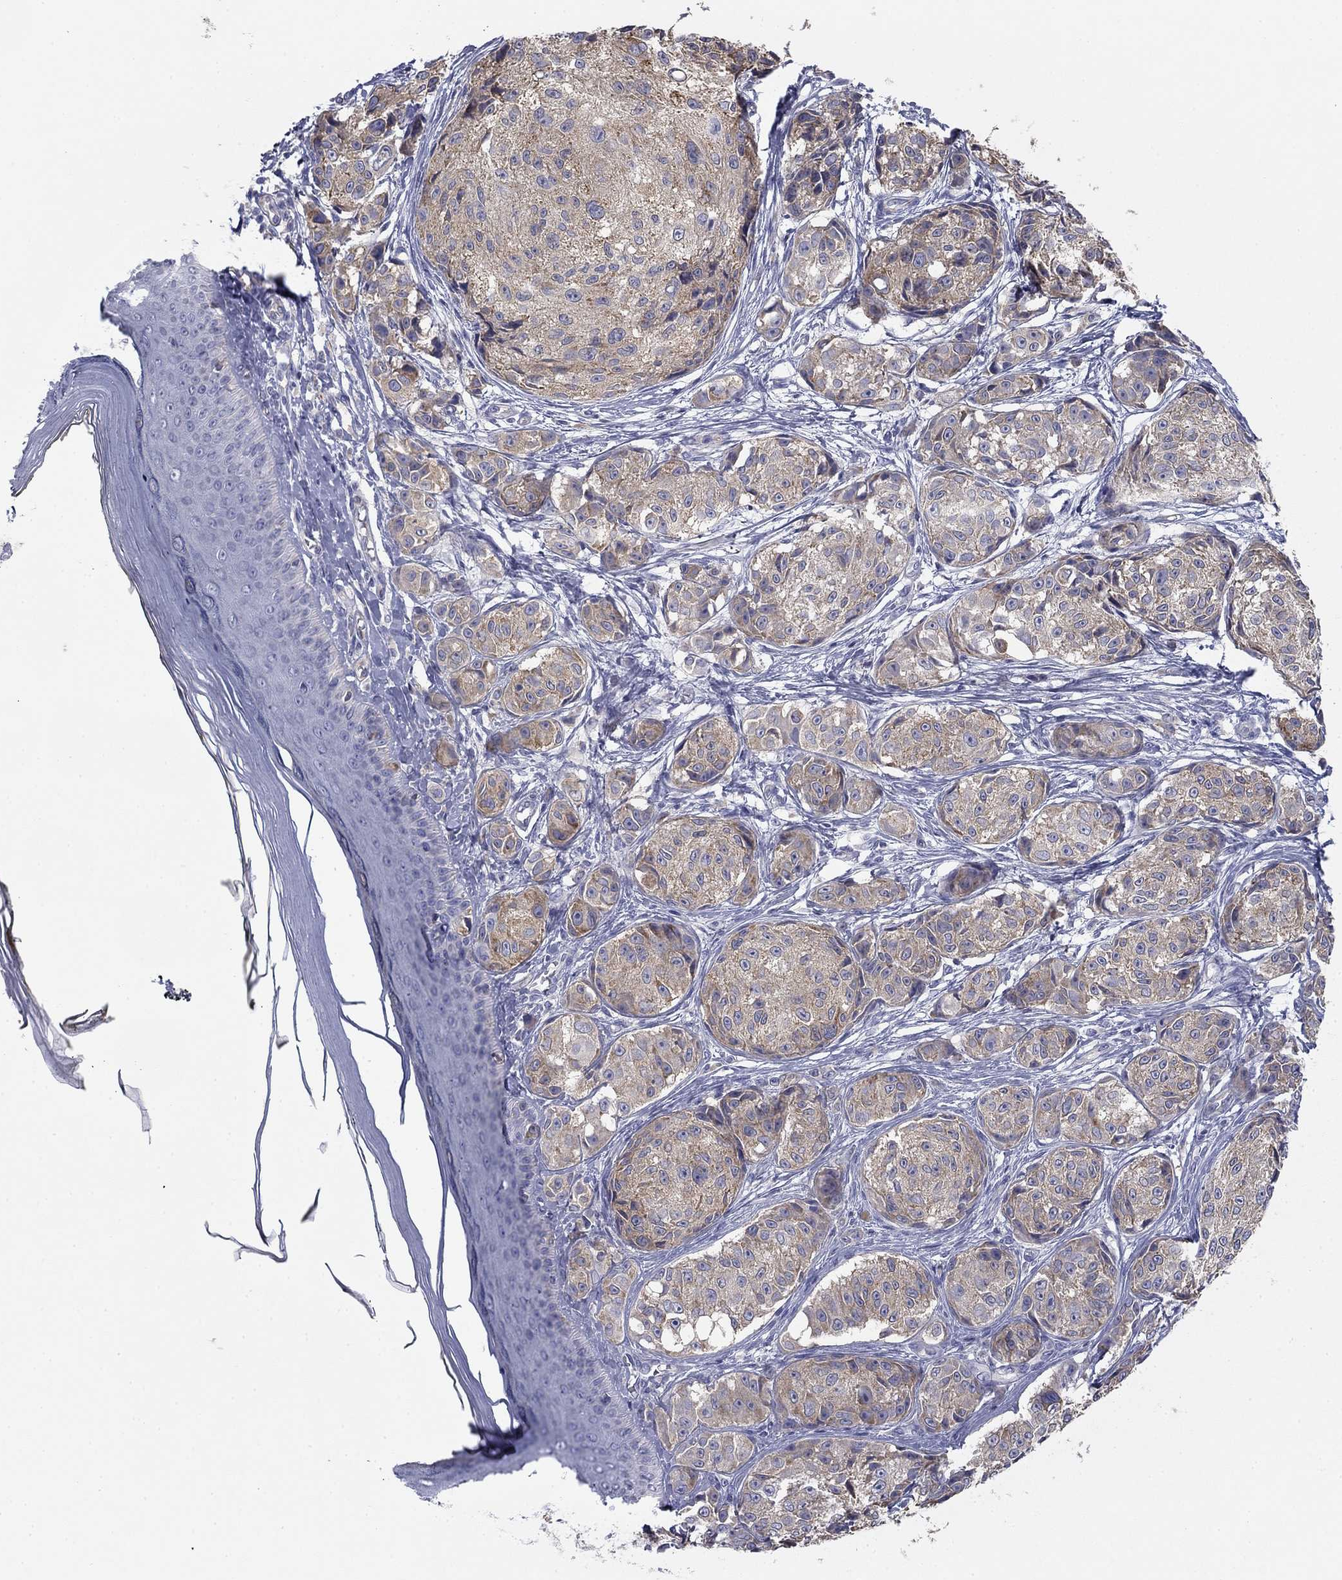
{"staining": {"intensity": "moderate", "quantity": ">75%", "location": "cytoplasmic/membranous"}, "tissue": "melanoma", "cell_type": "Tumor cells", "image_type": "cancer", "snomed": [{"axis": "morphology", "description": "Malignant melanoma, NOS"}, {"axis": "topography", "description": "Skin"}], "caption": "This image exhibits malignant melanoma stained with IHC to label a protein in brown. The cytoplasmic/membranous of tumor cells show moderate positivity for the protein. Nuclei are counter-stained blue.", "gene": "SEPTIN3", "patient": {"sex": "male", "age": 61}}